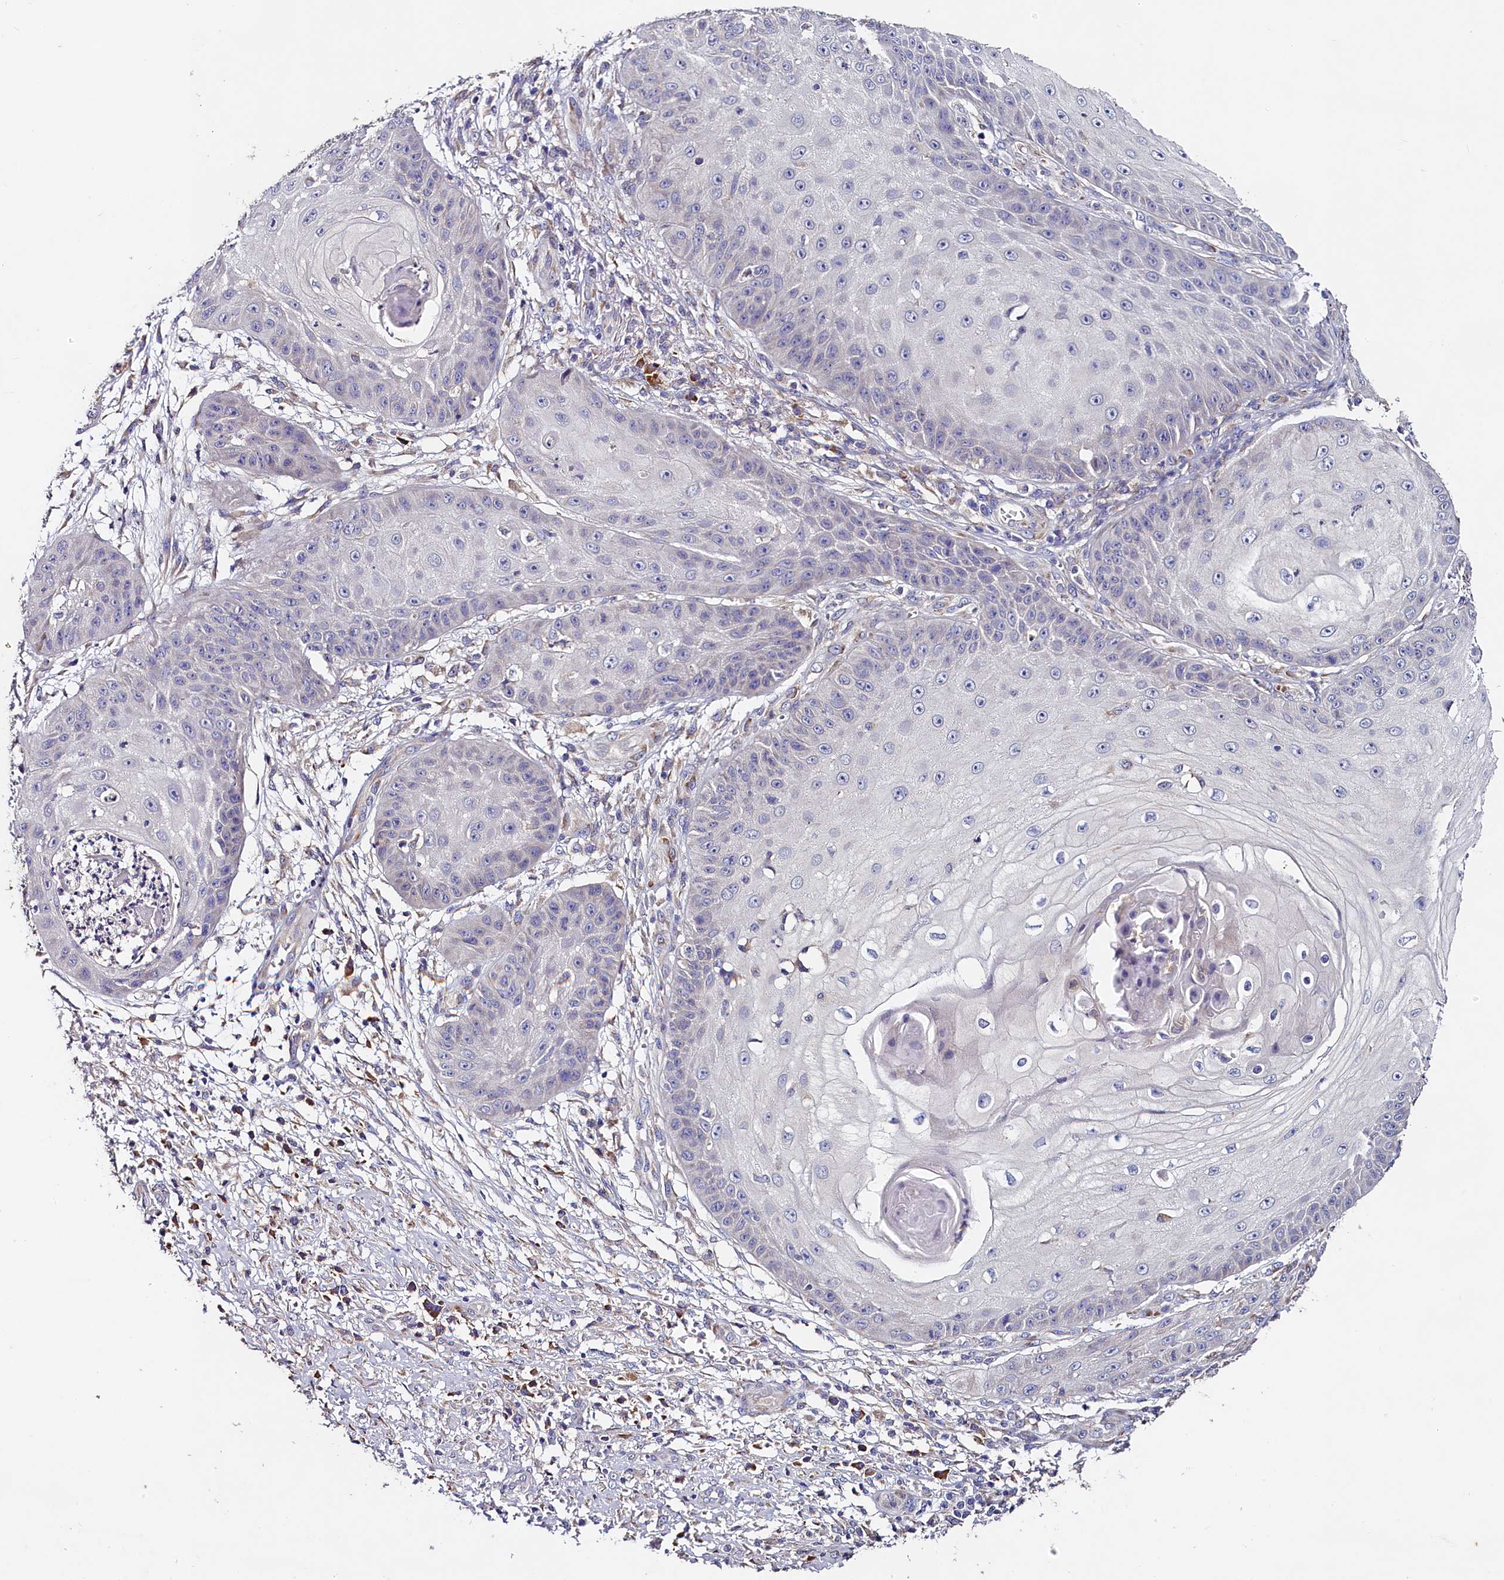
{"staining": {"intensity": "negative", "quantity": "none", "location": "none"}, "tissue": "skin cancer", "cell_type": "Tumor cells", "image_type": "cancer", "snomed": [{"axis": "morphology", "description": "Squamous cell carcinoma, NOS"}, {"axis": "topography", "description": "Skin"}], "caption": "Immunohistochemistry (IHC) of human skin squamous cell carcinoma exhibits no staining in tumor cells. (Stains: DAB (3,3'-diaminobenzidine) immunohistochemistry (IHC) with hematoxylin counter stain, Microscopy: brightfield microscopy at high magnification).", "gene": "ST7L", "patient": {"sex": "male", "age": 70}}